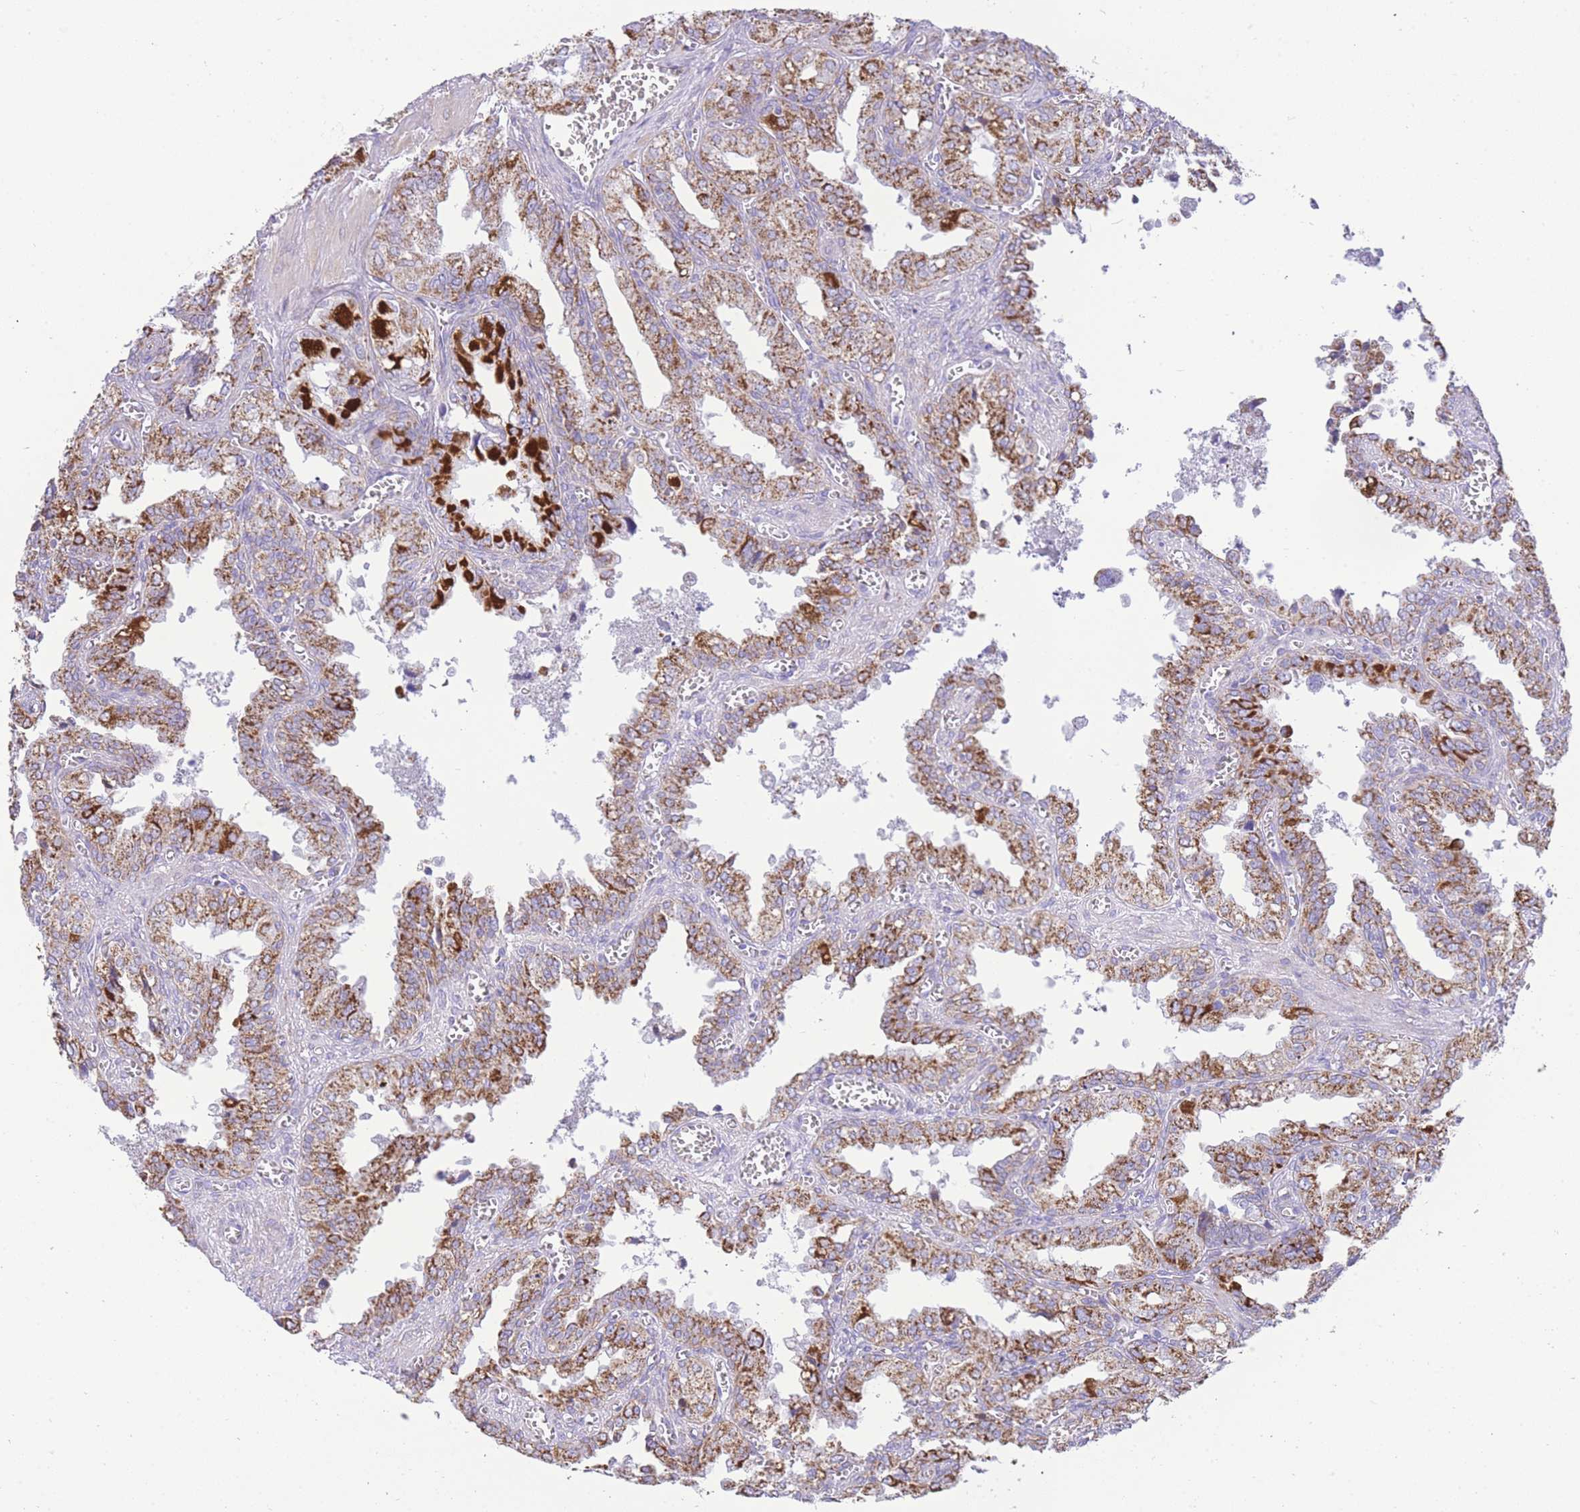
{"staining": {"intensity": "moderate", "quantity": ">75%", "location": "cytoplasmic/membranous"}, "tissue": "seminal vesicle", "cell_type": "Glandular cells", "image_type": "normal", "snomed": [{"axis": "morphology", "description": "Normal tissue, NOS"}, {"axis": "topography", "description": "Seminal veicle"}], "caption": "The photomicrograph shows immunohistochemical staining of benign seminal vesicle. There is moderate cytoplasmic/membranous staining is present in approximately >75% of glandular cells.", "gene": "ACSM4", "patient": {"sex": "male", "age": 67}}